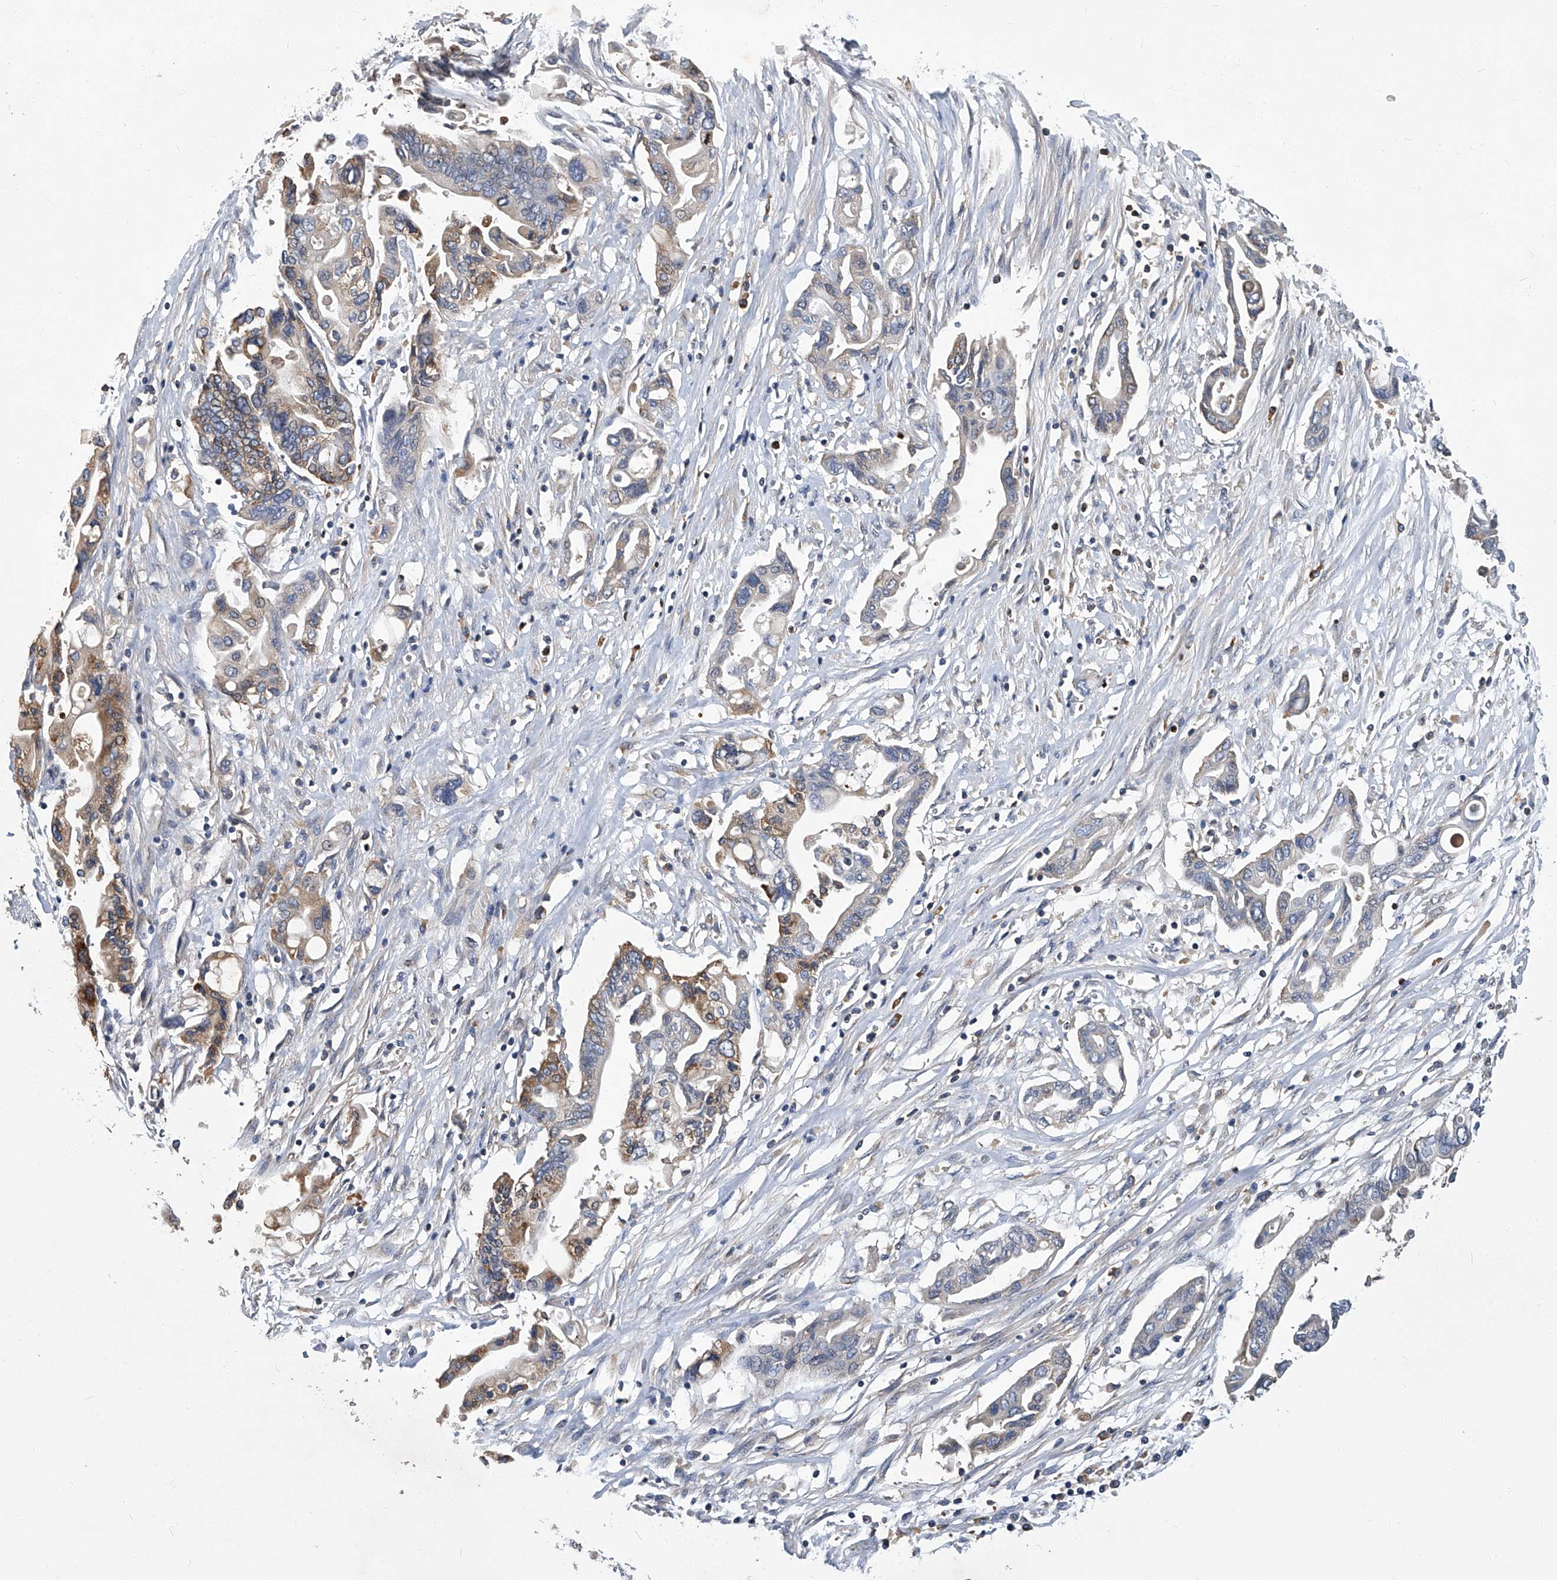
{"staining": {"intensity": "moderate", "quantity": "25%-75%", "location": "cytoplasmic/membranous"}, "tissue": "pancreatic cancer", "cell_type": "Tumor cells", "image_type": "cancer", "snomed": [{"axis": "morphology", "description": "Adenocarcinoma, NOS"}, {"axis": "topography", "description": "Pancreas"}], "caption": "Immunohistochemical staining of adenocarcinoma (pancreatic) exhibits medium levels of moderate cytoplasmic/membranous protein expression in about 25%-75% of tumor cells.", "gene": "TGFBR1", "patient": {"sex": "female", "age": 57}}